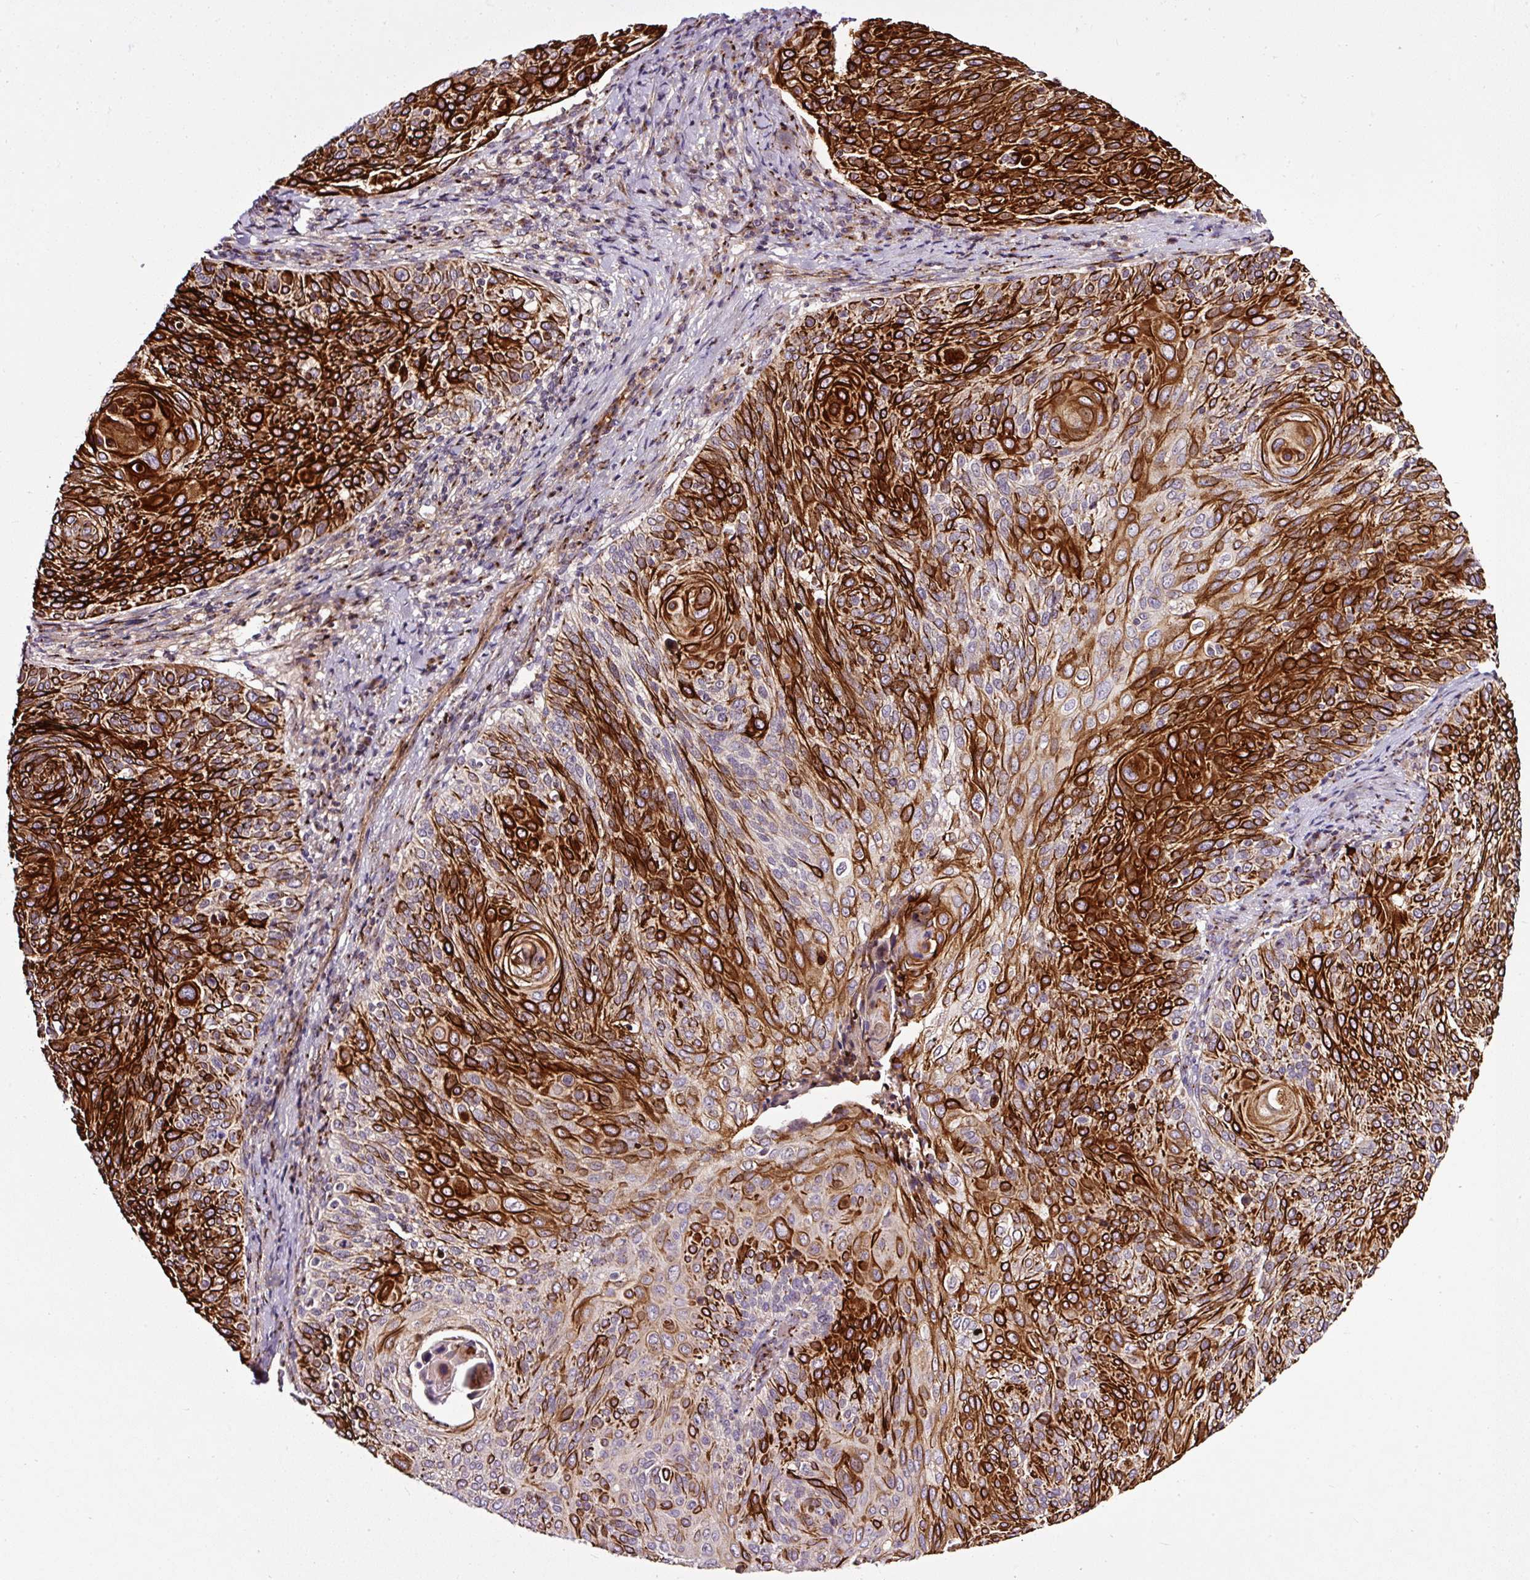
{"staining": {"intensity": "strong", "quantity": ">75%", "location": "cytoplasmic/membranous"}, "tissue": "cervical cancer", "cell_type": "Tumor cells", "image_type": "cancer", "snomed": [{"axis": "morphology", "description": "Squamous cell carcinoma, NOS"}, {"axis": "topography", "description": "Cervix"}], "caption": "Immunohistochemistry of cervical cancer (squamous cell carcinoma) exhibits high levels of strong cytoplasmic/membranous staining in approximately >75% of tumor cells.", "gene": "MSMP", "patient": {"sex": "female", "age": 31}}